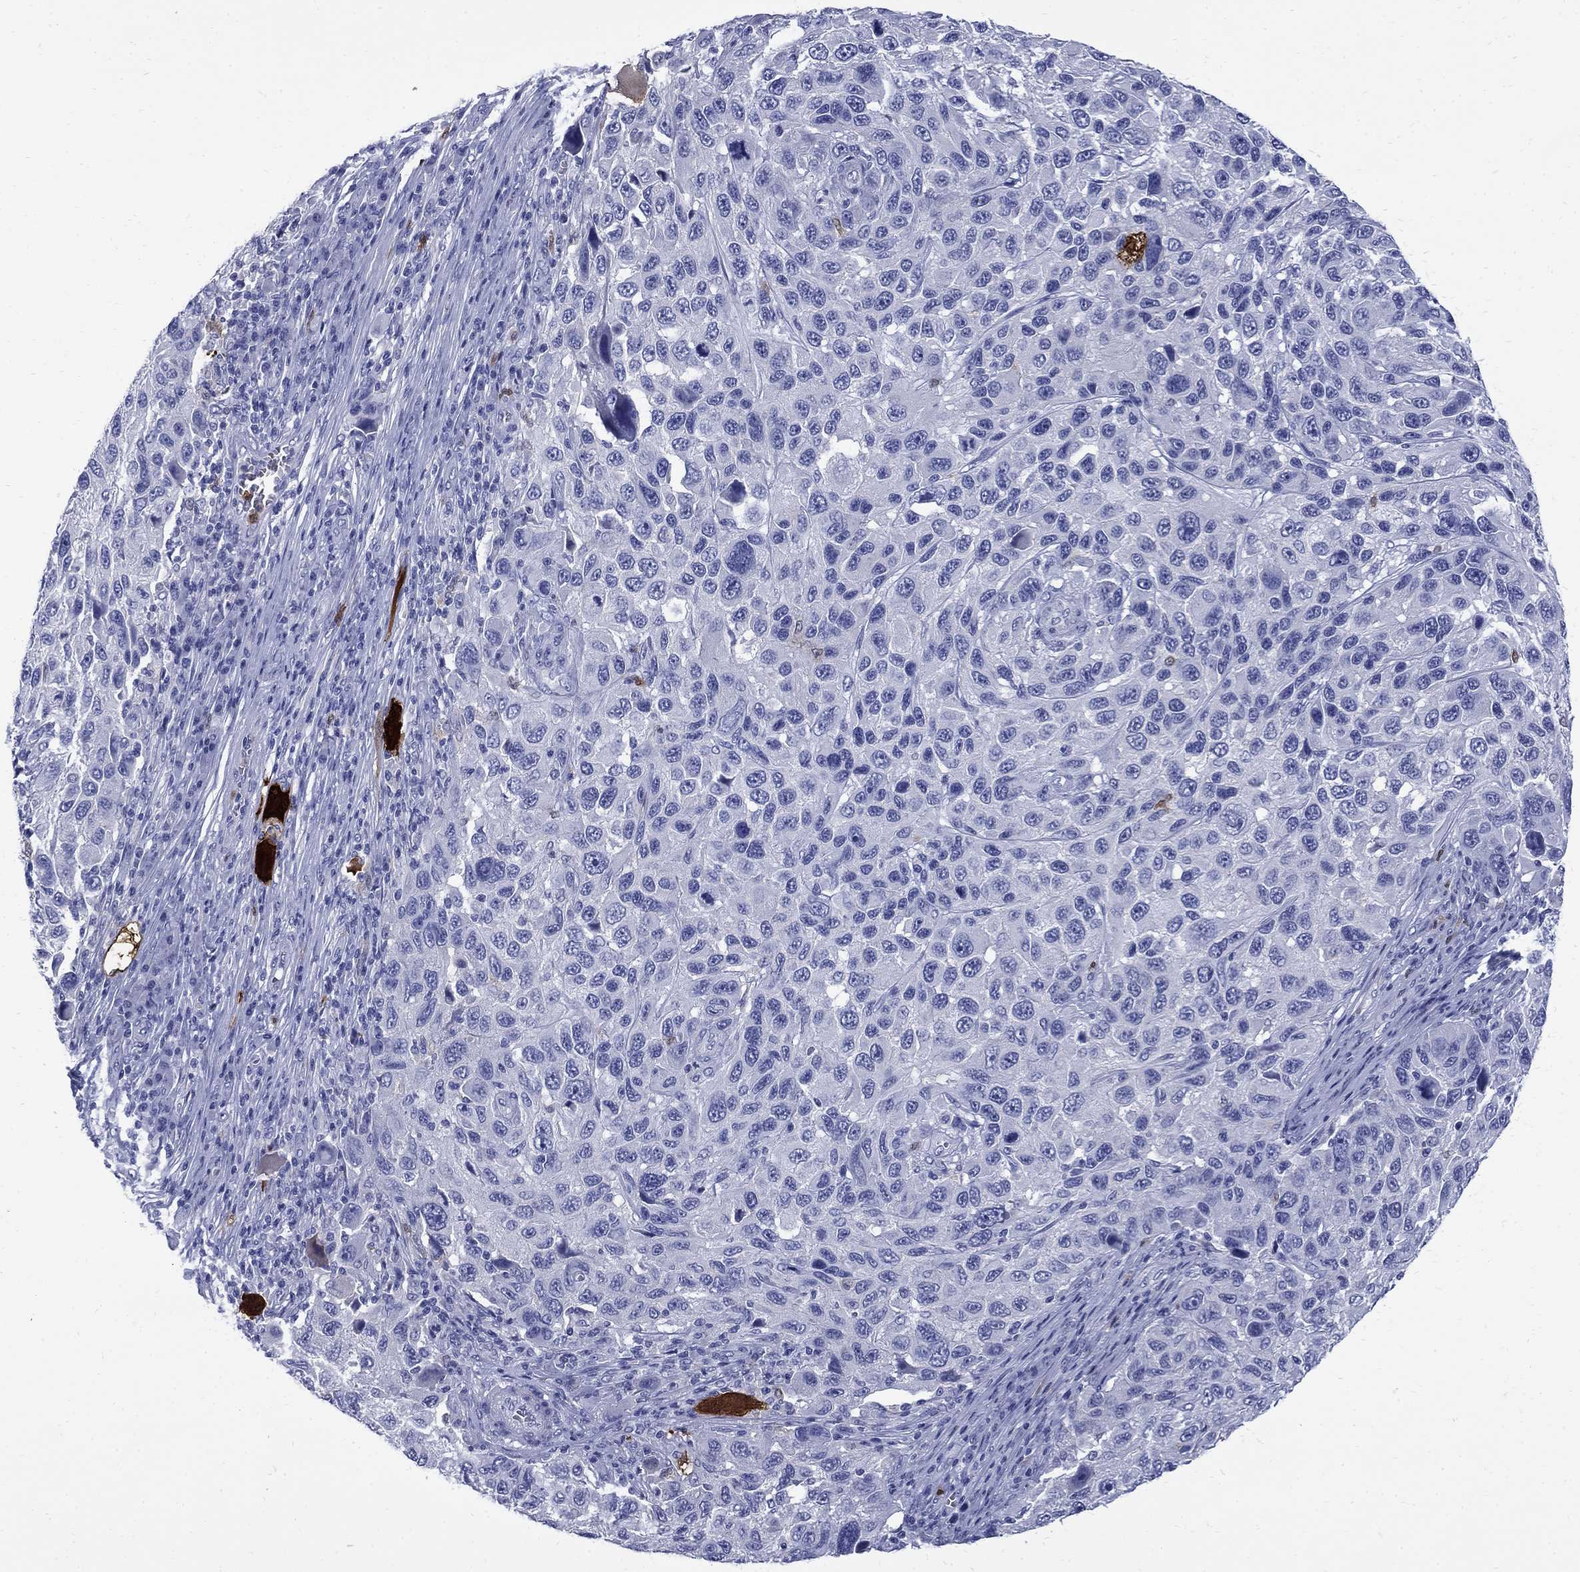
{"staining": {"intensity": "negative", "quantity": "none", "location": "none"}, "tissue": "melanoma", "cell_type": "Tumor cells", "image_type": "cancer", "snomed": [{"axis": "morphology", "description": "Malignant melanoma, NOS"}, {"axis": "topography", "description": "Skin"}], "caption": "Immunohistochemistry (IHC) histopathology image of neoplastic tissue: malignant melanoma stained with DAB (3,3'-diaminobenzidine) shows no significant protein expression in tumor cells. (Stains: DAB (3,3'-diaminobenzidine) immunohistochemistry with hematoxylin counter stain, Microscopy: brightfield microscopy at high magnification).", "gene": "SERPINB2", "patient": {"sex": "male", "age": 53}}